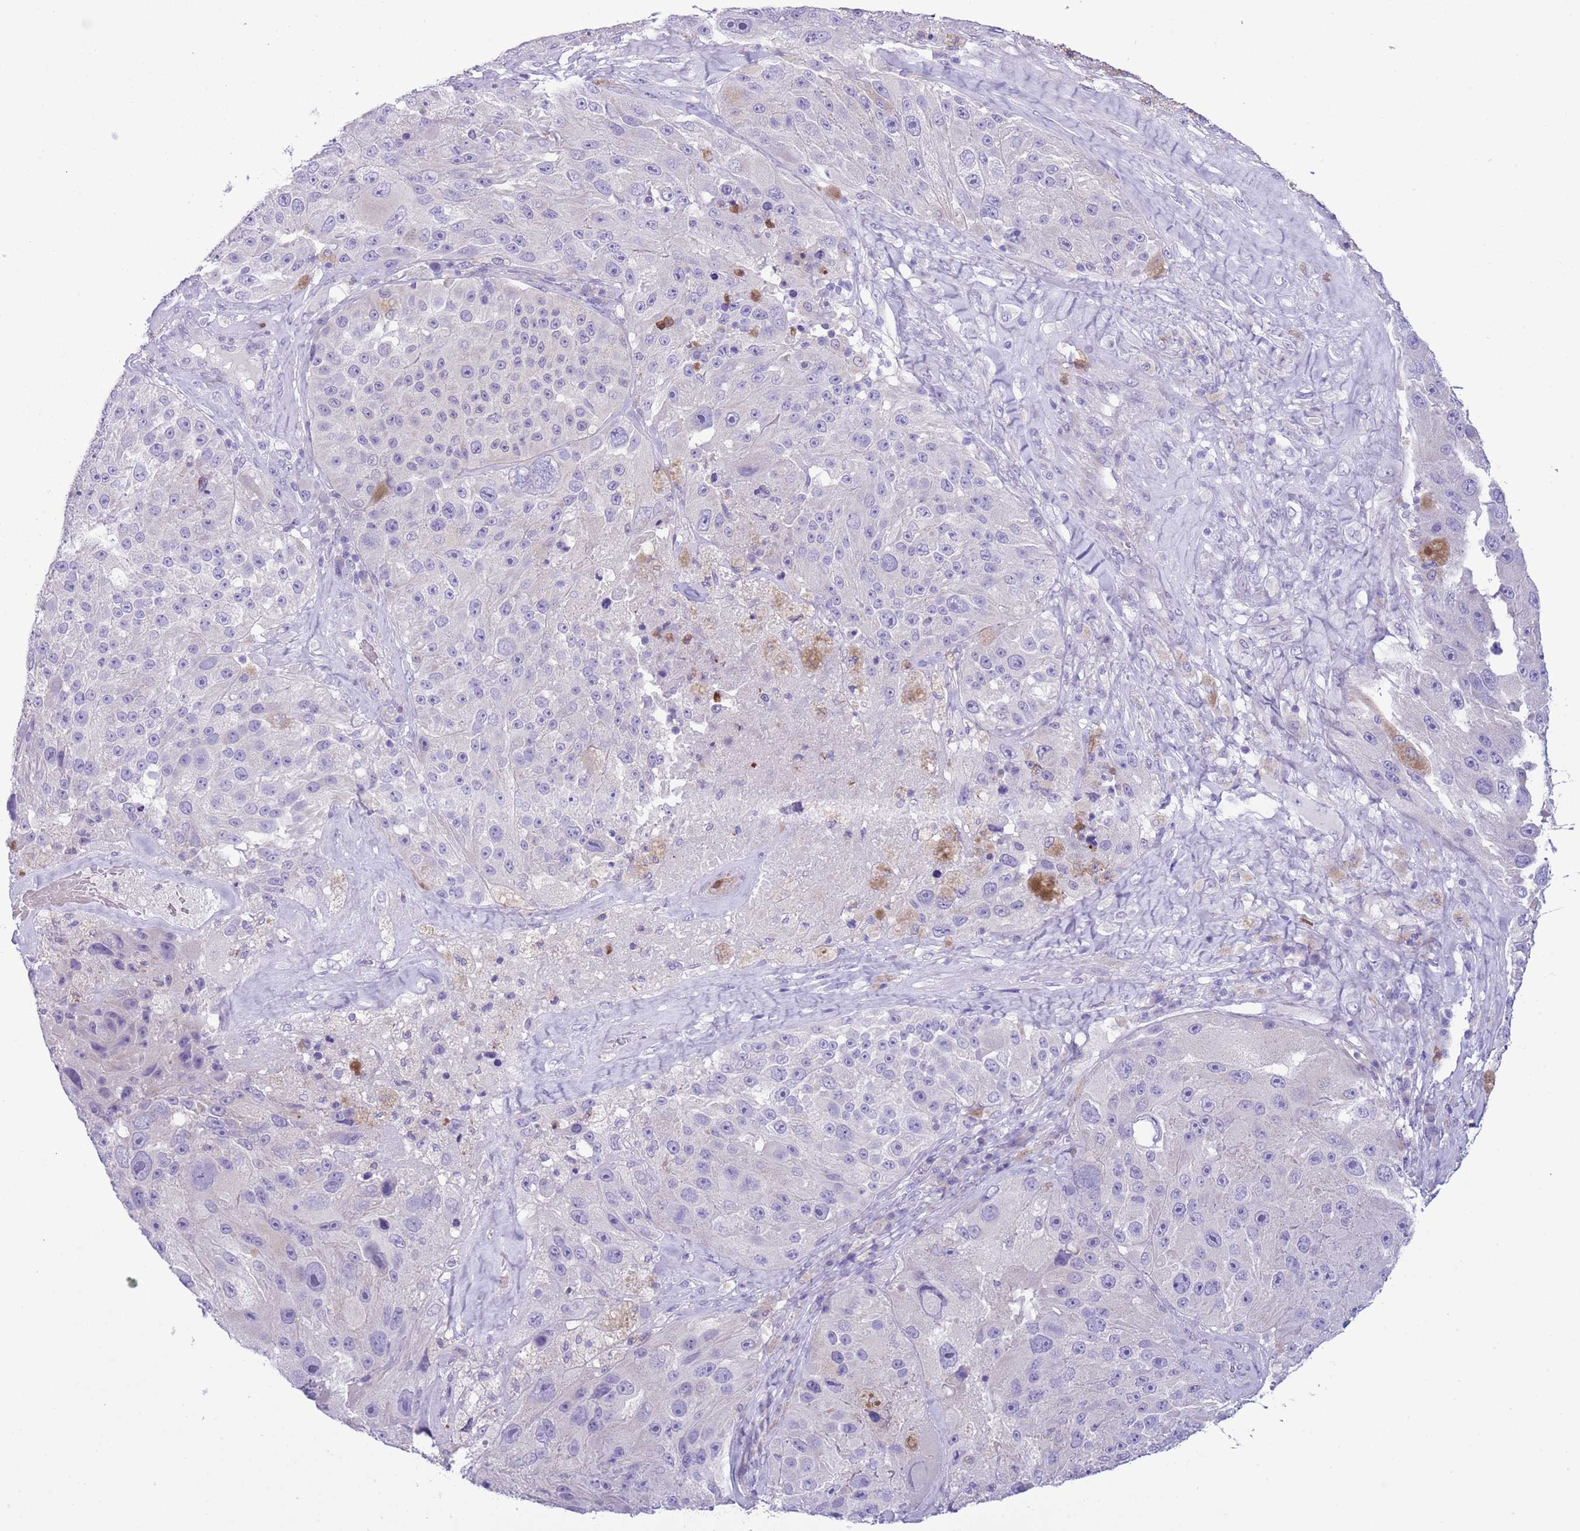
{"staining": {"intensity": "negative", "quantity": "none", "location": "none"}, "tissue": "melanoma", "cell_type": "Tumor cells", "image_type": "cancer", "snomed": [{"axis": "morphology", "description": "Malignant melanoma, Metastatic site"}, {"axis": "topography", "description": "Lymph node"}], "caption": "Immunohistochemistry of malignant melanoma (metastatic site) reveals no positivity in tumor cells.", "gene": "OR6M1", "patient": {"sex": "male", "age": 62}}